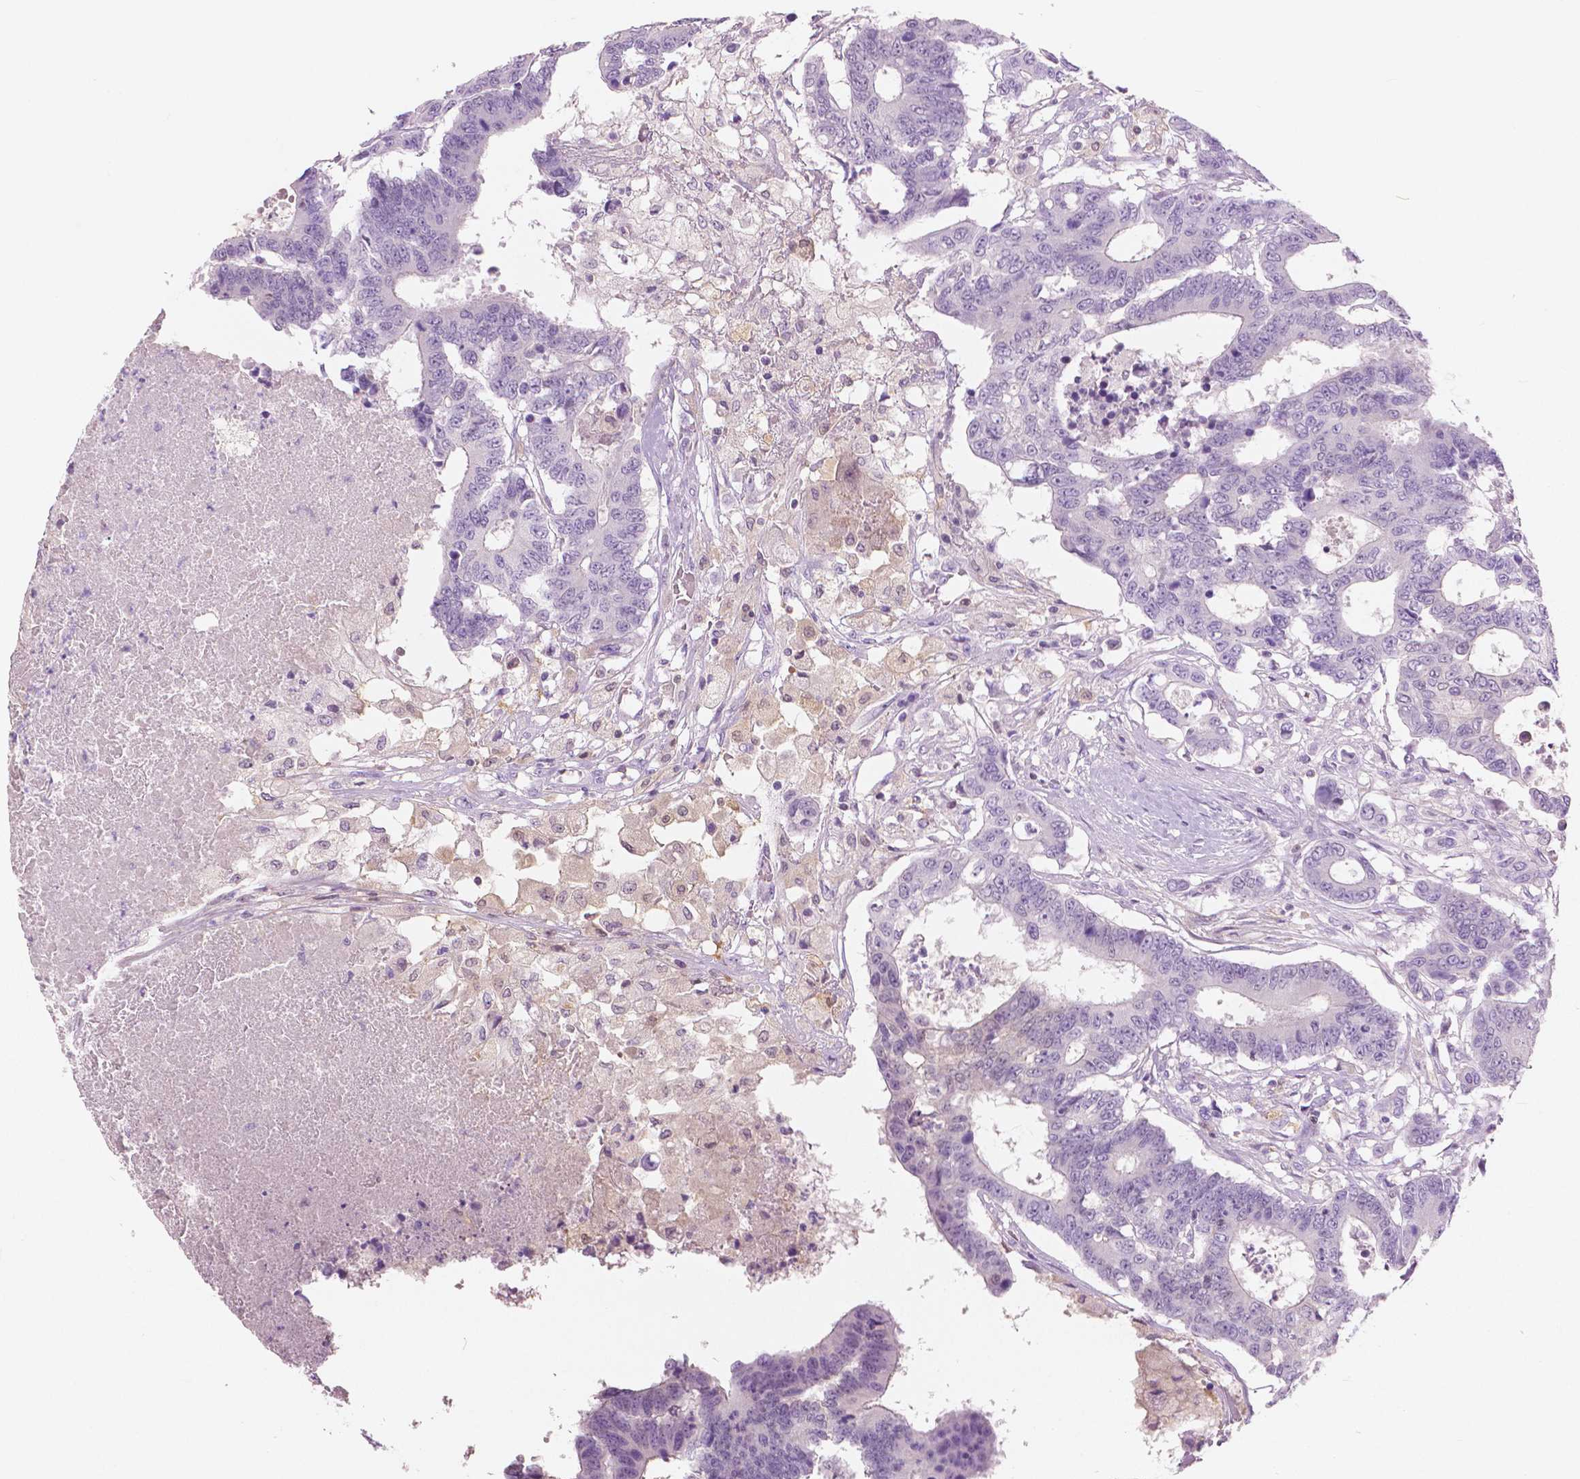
{"staining": {"intensity": "negative", "quantity": "none", "location": "none"}, "tissue": "colorectal cancer", "cell_type": "Tumor cells", "image_type": "cancer", "snomed": [{"axis": "morphology", "description": "Adenocarcinoma, NOS"}, {"axis": "topography", "description": "Colon"}], "caption": "There is no significant positivity in tumor cells of colorectal cancer.", "gene": "GALM", "patient": {"sex": "female", "age": 48}}